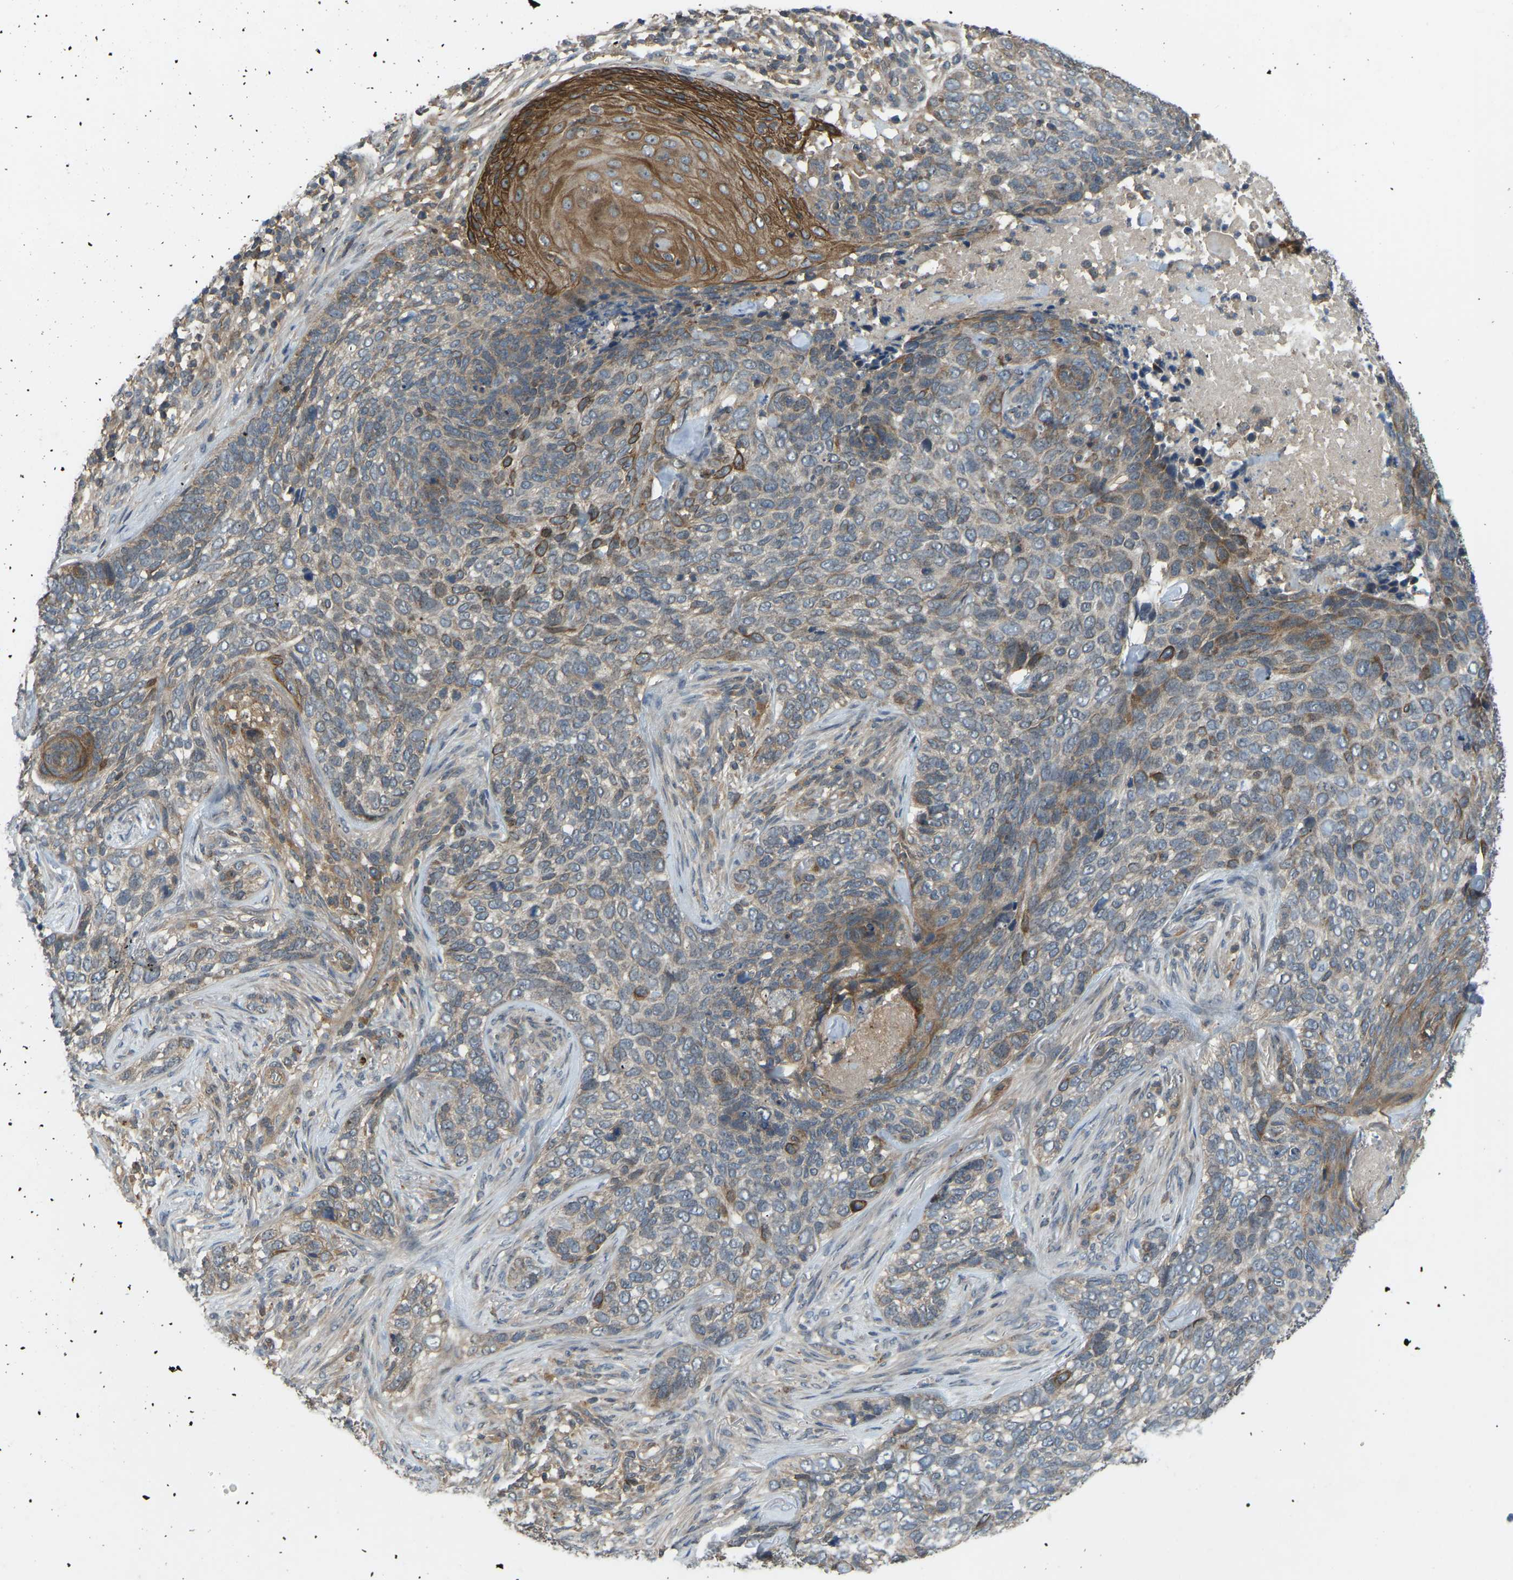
{"staining": {"intensity": "moderate", "quantity": "<25%", "location": "cytoplasmic/membranous"}, "tissue": "skin cancer", "cell_type": "Tumor cells", "image_type": "cancer", "snomed": [{"axis": "morphology", "description": "Basal cell carcinoma"}, {"axis": "topography", "description": "Skin"}], "caption": "A brown stain labels moderate cytoplasmic/membranous staining of a protein in human skin cancer tumor cells.", "gene": "ZNF71", "patient": {"sex": "female", "age": 64}}